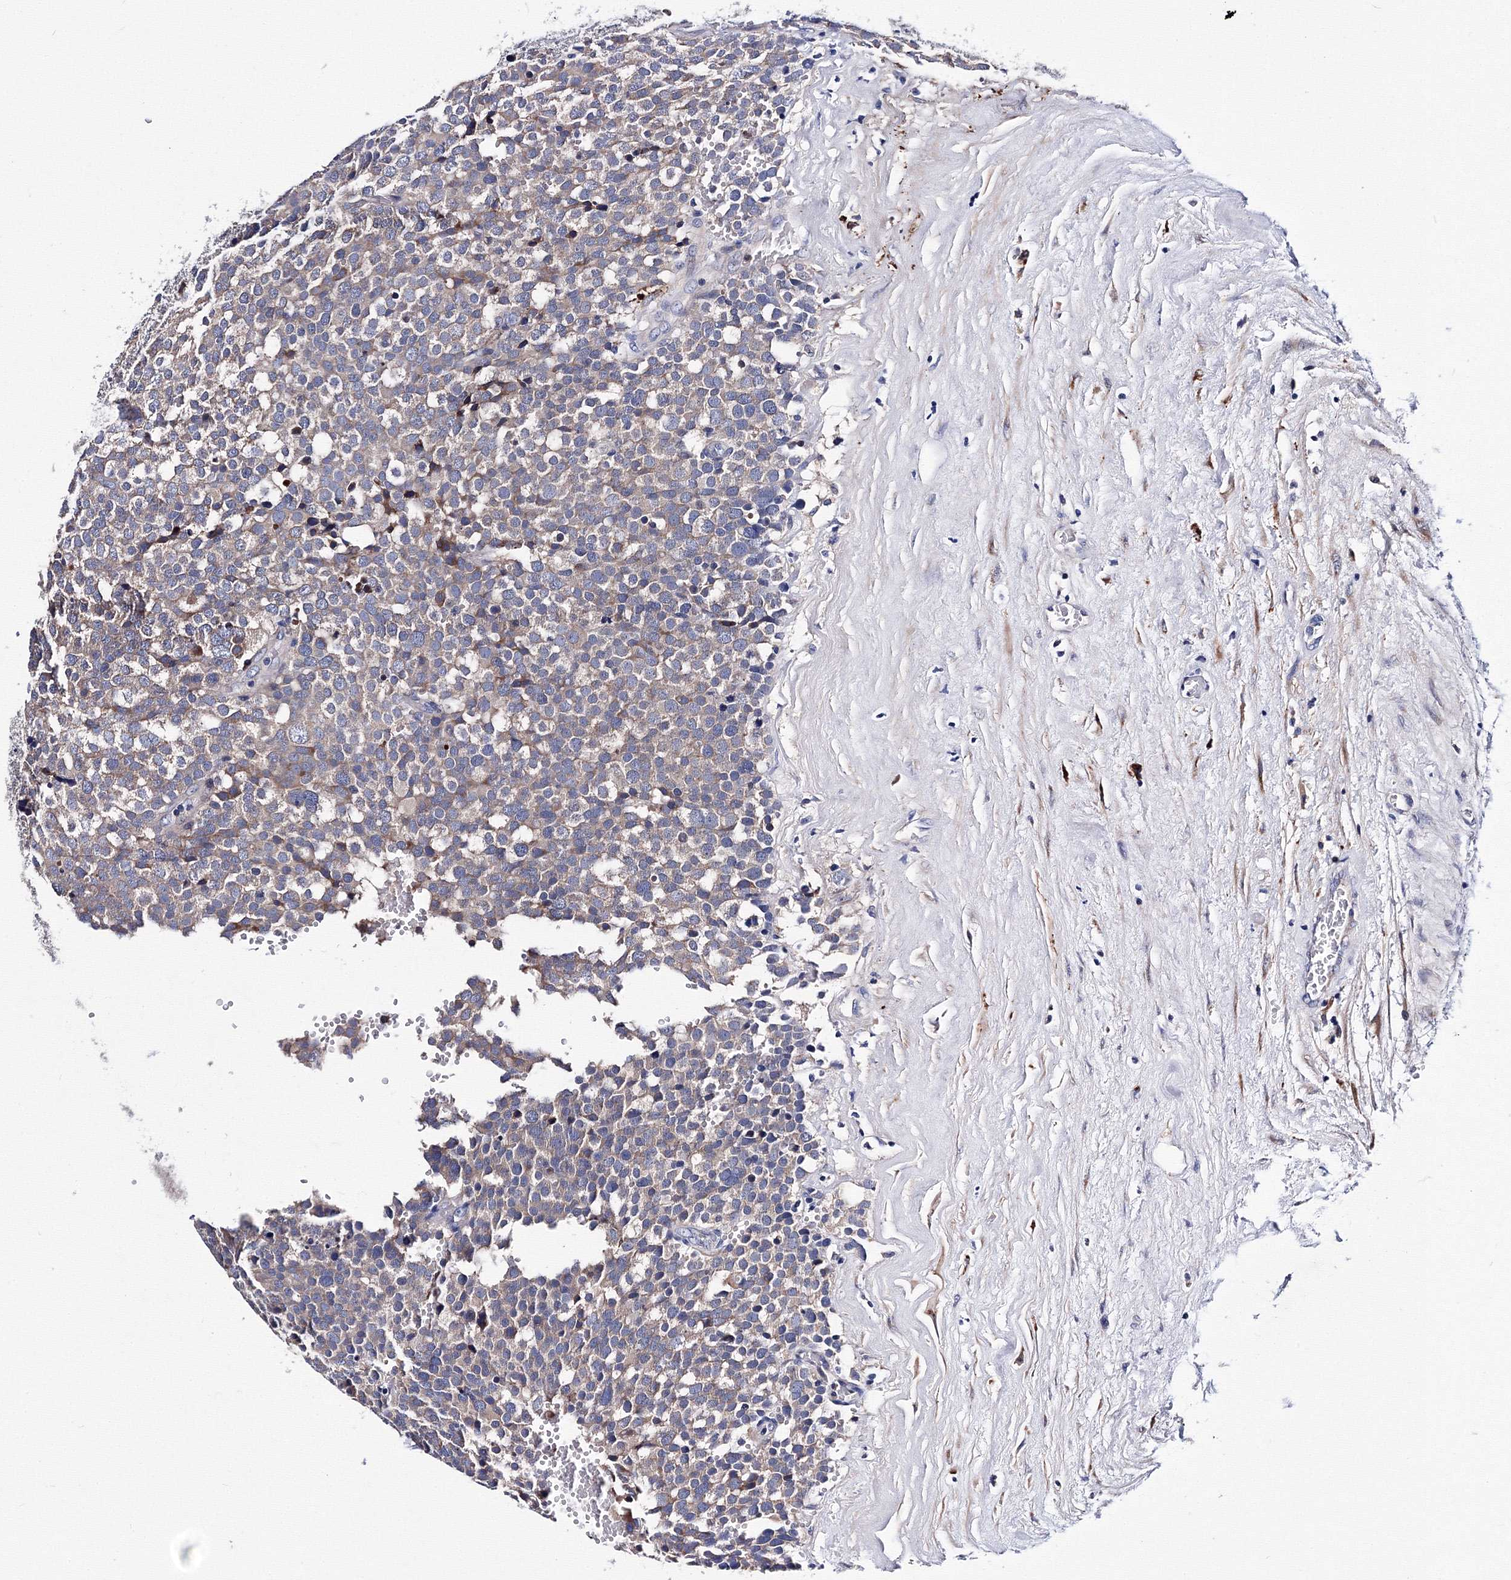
{"staining": {"intensity": "weak", "quantity": ">75%", "location": "cytoplasmic/membranous"}, "tissue": "testis cancer", "cell_type": "Tumor cells", "image_type": "cancer", "snomed": [{"axis": "morphology", "description": "Seminoma, NOS"}, {"axis": "topography", "description": "Testis"}], "caption": "Tumor cells exhibit weak cytoplasmic/membranous expression in approximately >75% of cells in testis cancer (seminoma).", "gene": "TRPM2", "patient": {"sex": "male", "age": 71}}